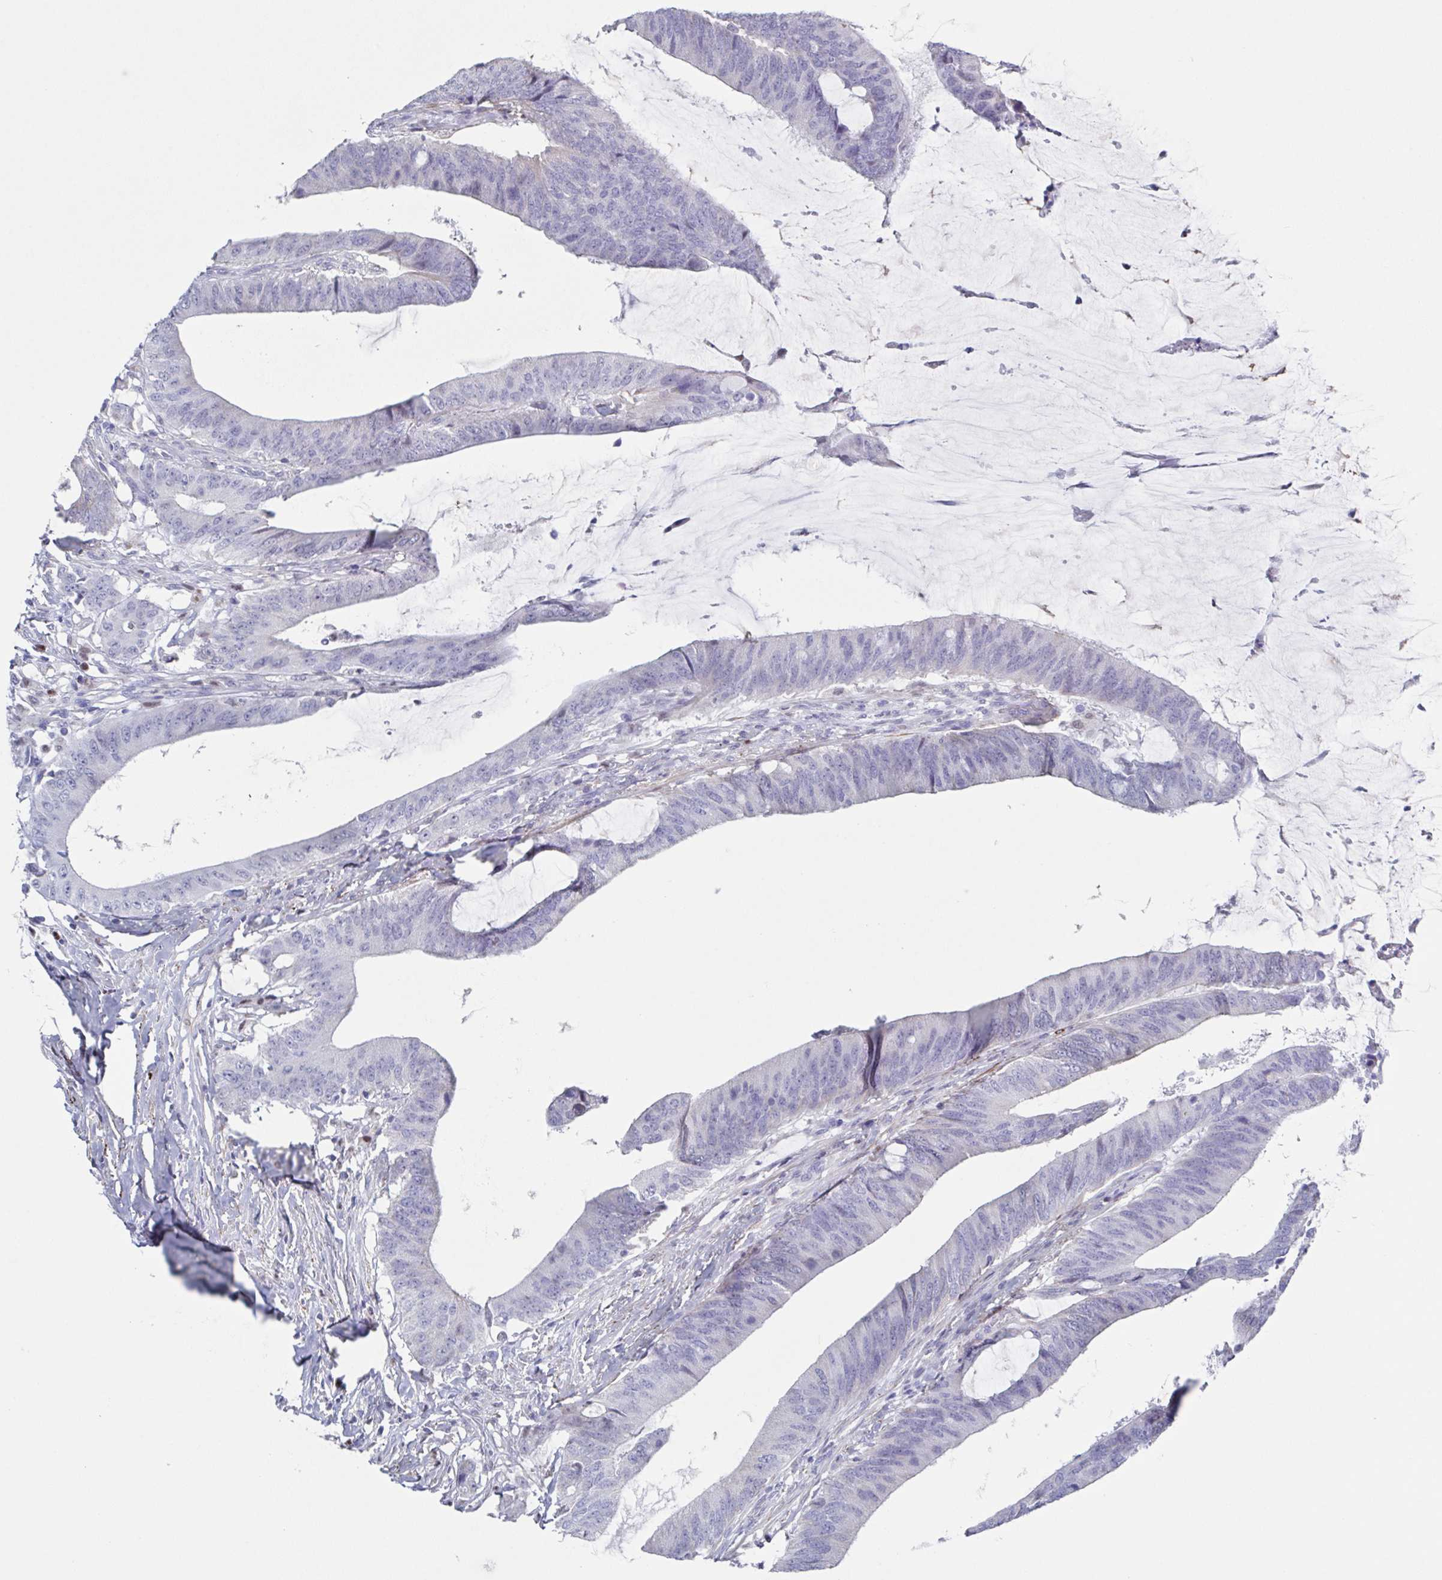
{"staining": {"intensity": "negative", "quantity": "none", "location": "none"}, "tissue": "colorectal cancer", "cell_type": "Tumor cells", "image_type": "cancer", "snomed": [{"axis": "morphology", "description": "Adenocarcinoma, NOS"}, {"axis": "topography", "description": "Colon"}], "caption": "Tumor cells are negative for protein expression in human colorectal cancer.", "gene": "PBOV1", "patient": {"sex": "female", "age": 43}}